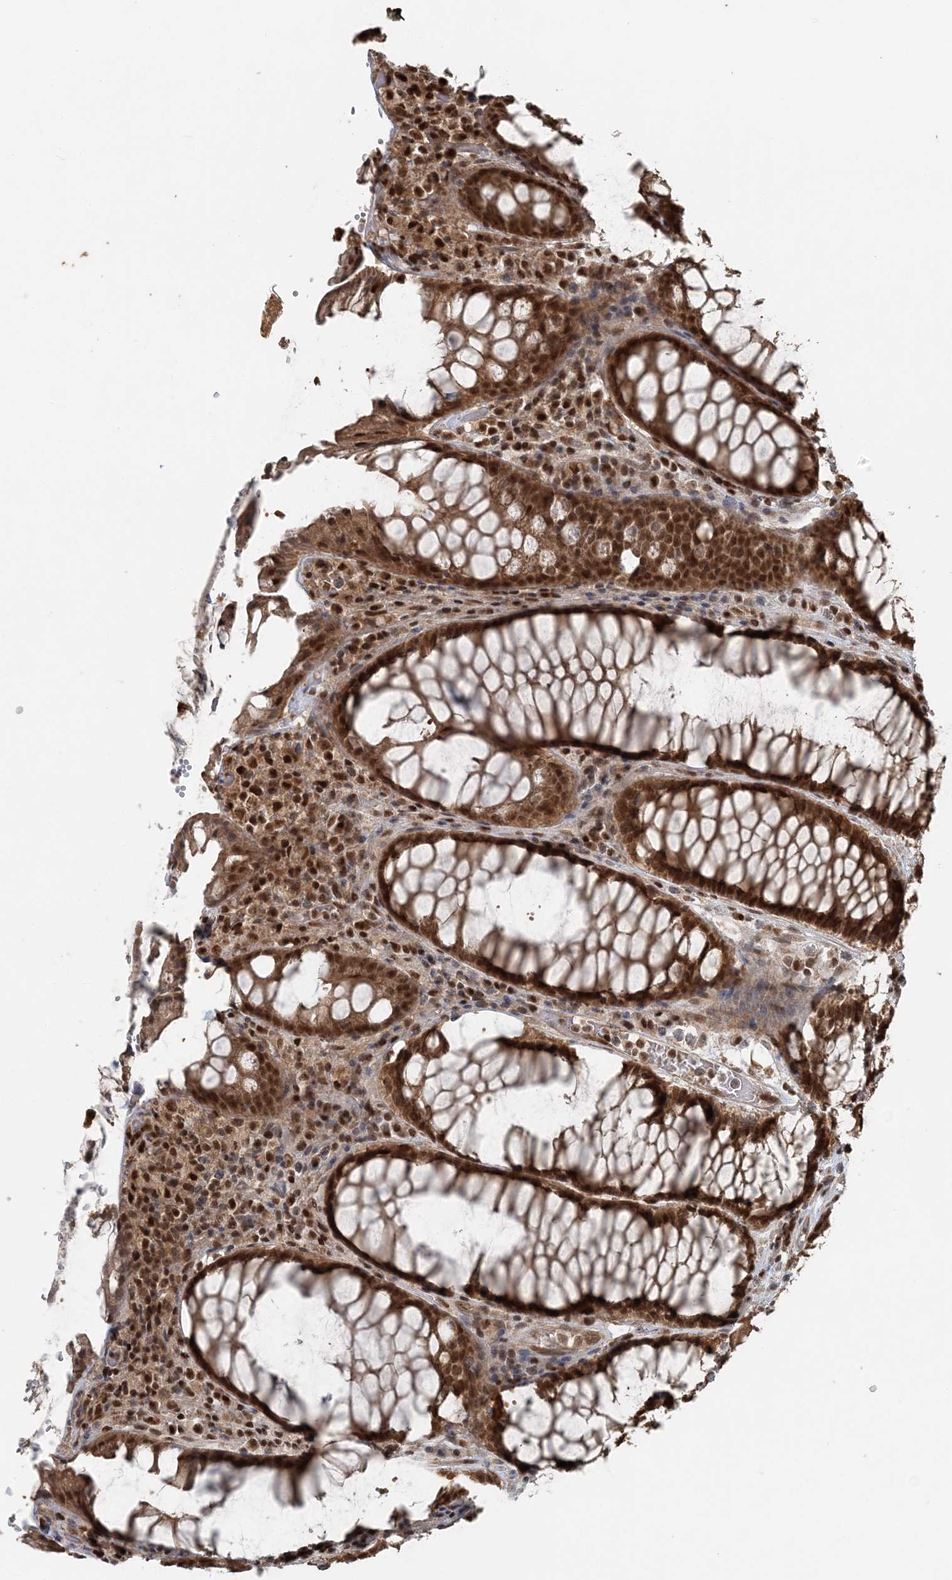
{"staining": {"intensity": "strong", "quantity": ">75%", "location": "cytoplasmic/membranous,nuclear"}, "tissue": "rectum", "cell_type": "Glandular cells", "image_type": "normal", "snomed": [{"axis": "morphology", "description": "Normal tissue, NOS"}, {"axis": "topography", "description": "Rectum"}], "caption": "IHC image of unremarkable human rectum stained for a protein (brown), which displays high levels of strong cytoplasmic/membranous,nuclear expression in approximately >75% of glandular cells.", "gene": "ARHGAP35", "patient": {"sex": "male", "age": 64}}